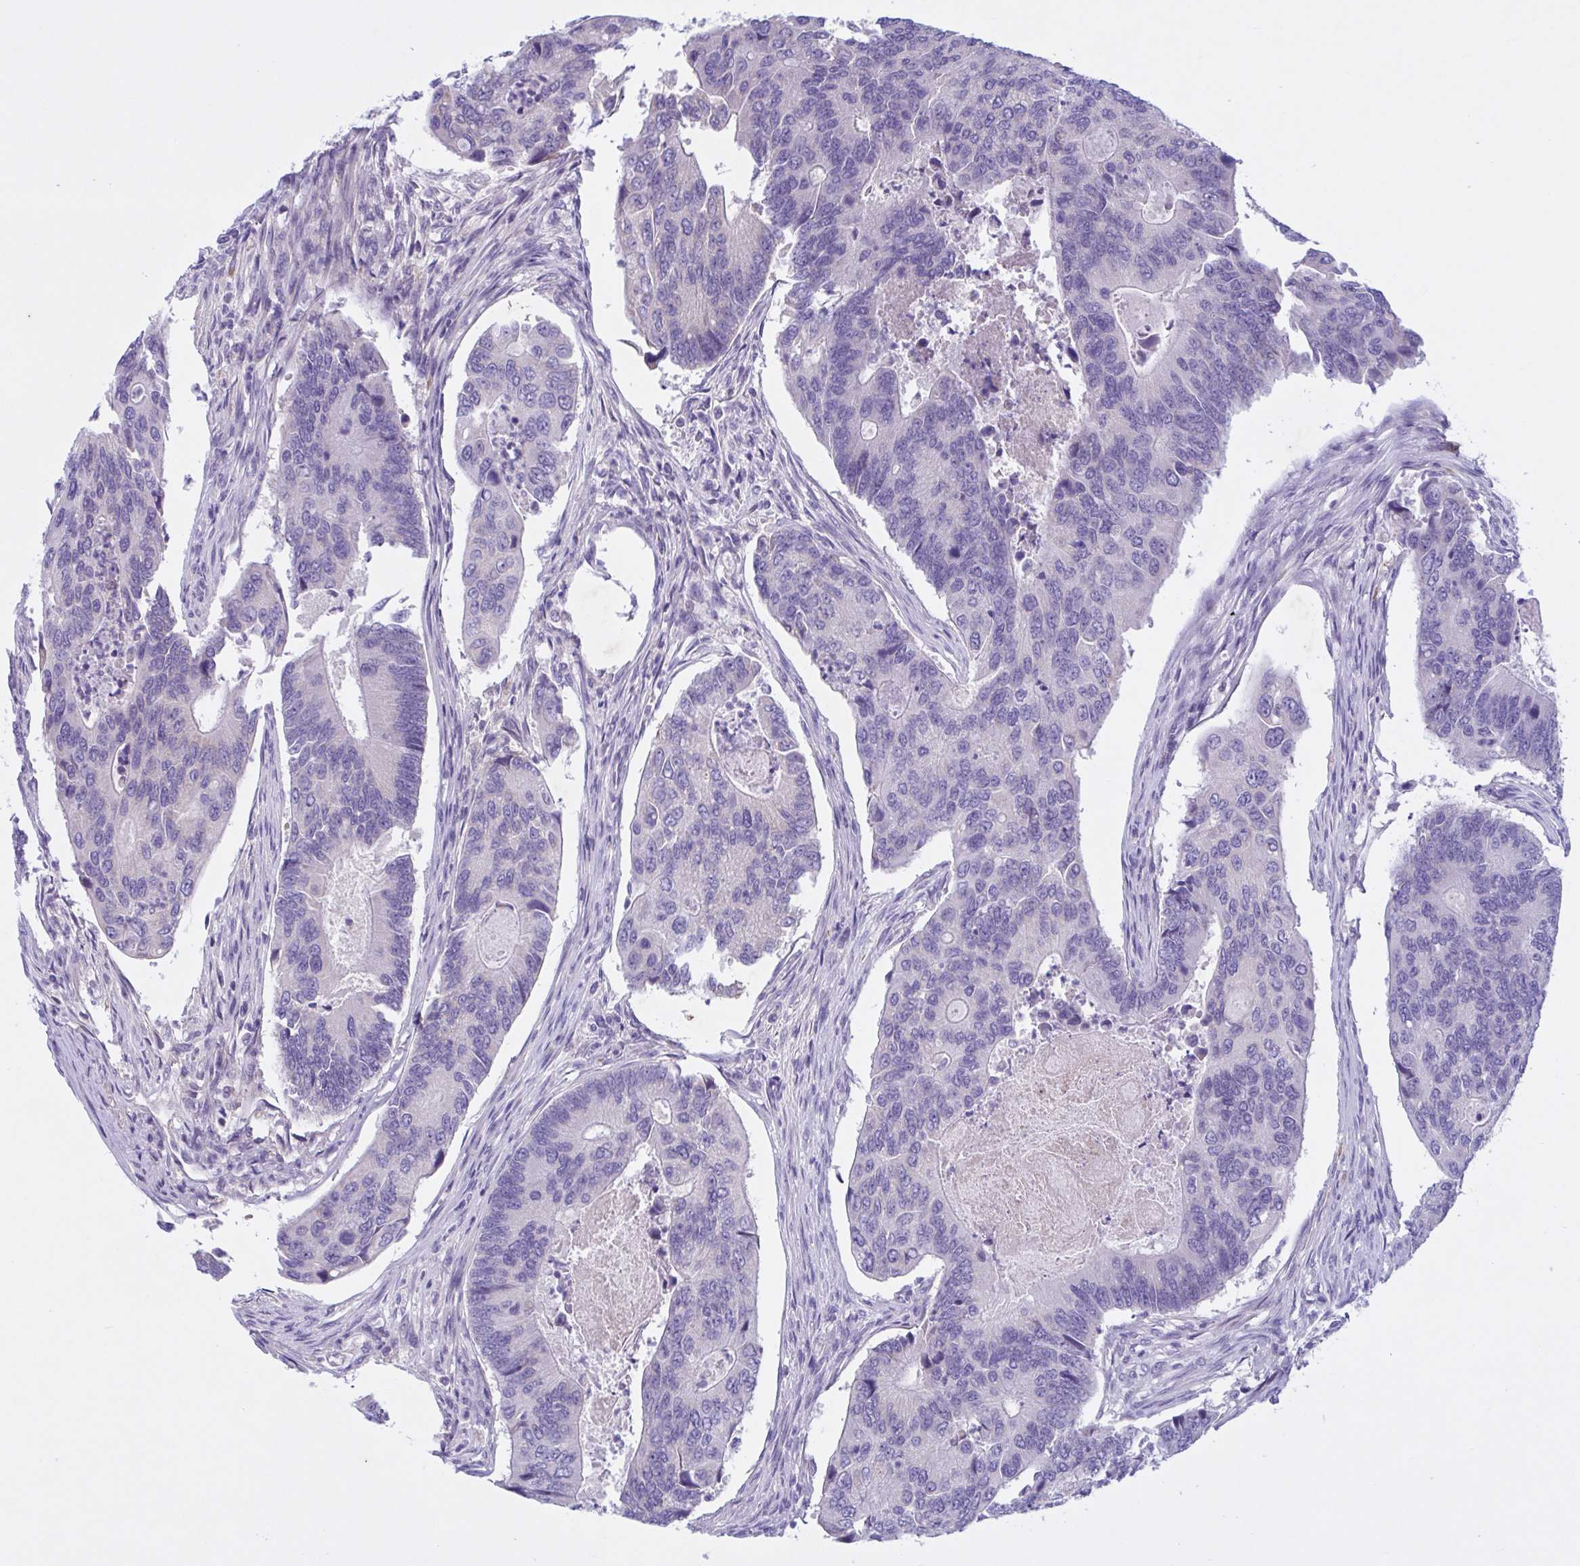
{"staining": {"intensity": "negative", "quantity": "none", "location": "none"}, "tissue": "colorectal cancer", "cell_type": "Tumor cells", "image_type": "cancer", "snomed": [{"axis": "morphology", "description": "Adenocarcinoma, NOS"}, {"axis": "topography", "description": "Colon"}], "caption": "Immunohistochemistry (IHC) image of human colorectal adenocarcinoma stained for a protein (brown), which displays no positivity in tumor cells.", "gene": "F13B", "patient": {"sex": "female", "age": 67}}